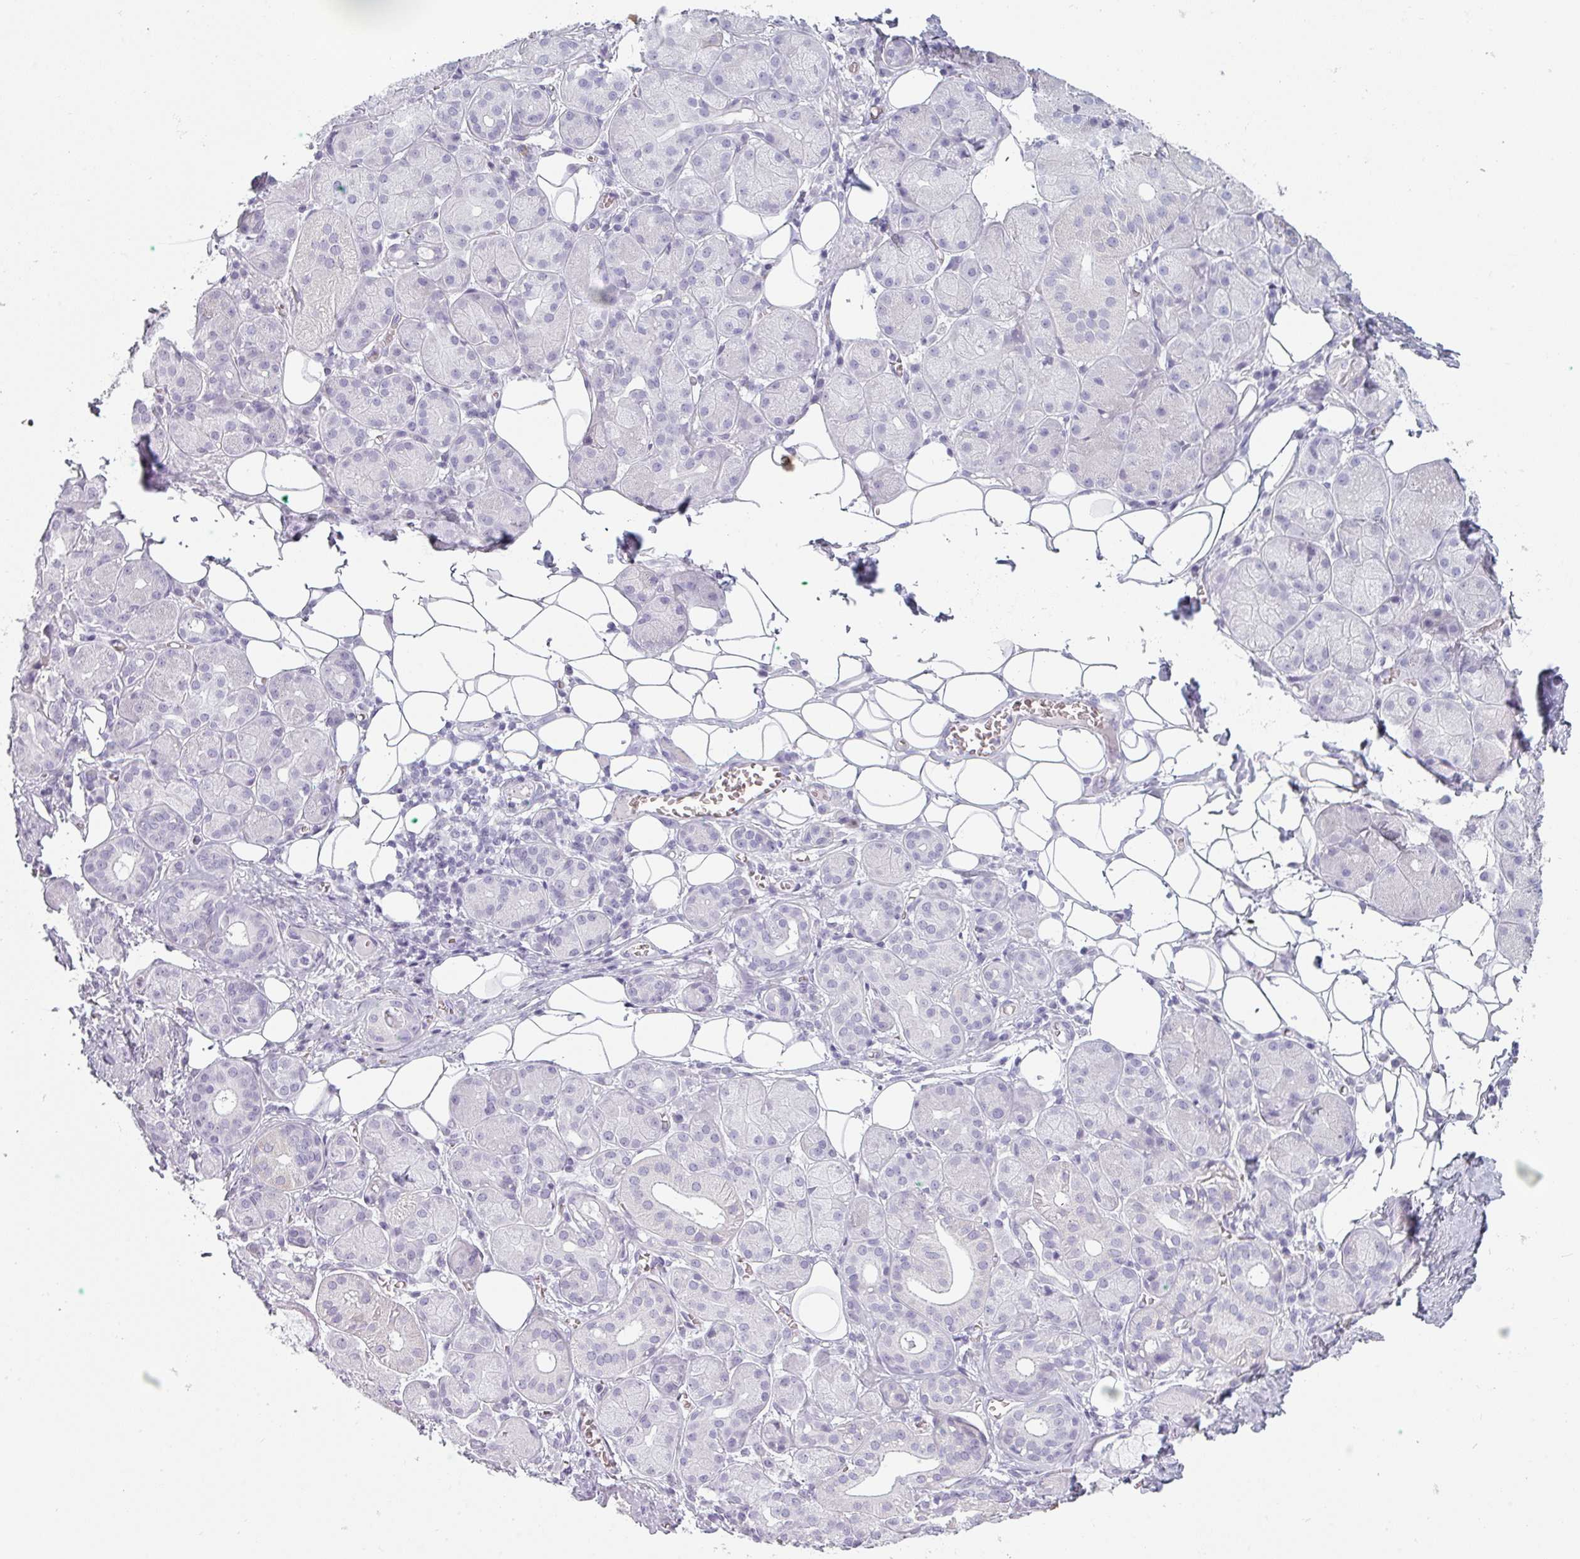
{"staining": {"intensity": "negative", "quantity": "none", "location": "none"}, "tissue": "salivary gland", "cell_type": "Glandular cells", "image_type": "normal", "snomed": [{"axis": "morphology", "description": "Squamous cell carcinoma, NOS"}, {"axis": "topography", "description": "Skin"}, {"axis": "topography", "description": "Head-Neck"}], "caption": "IHC photomicrograph of normal salivary gland: human salivary gland stained with DAB shows no significant protein expression in glandular cells.", "gene": "SFTPA1", "patient": {"sex": "male", "age": 80}}